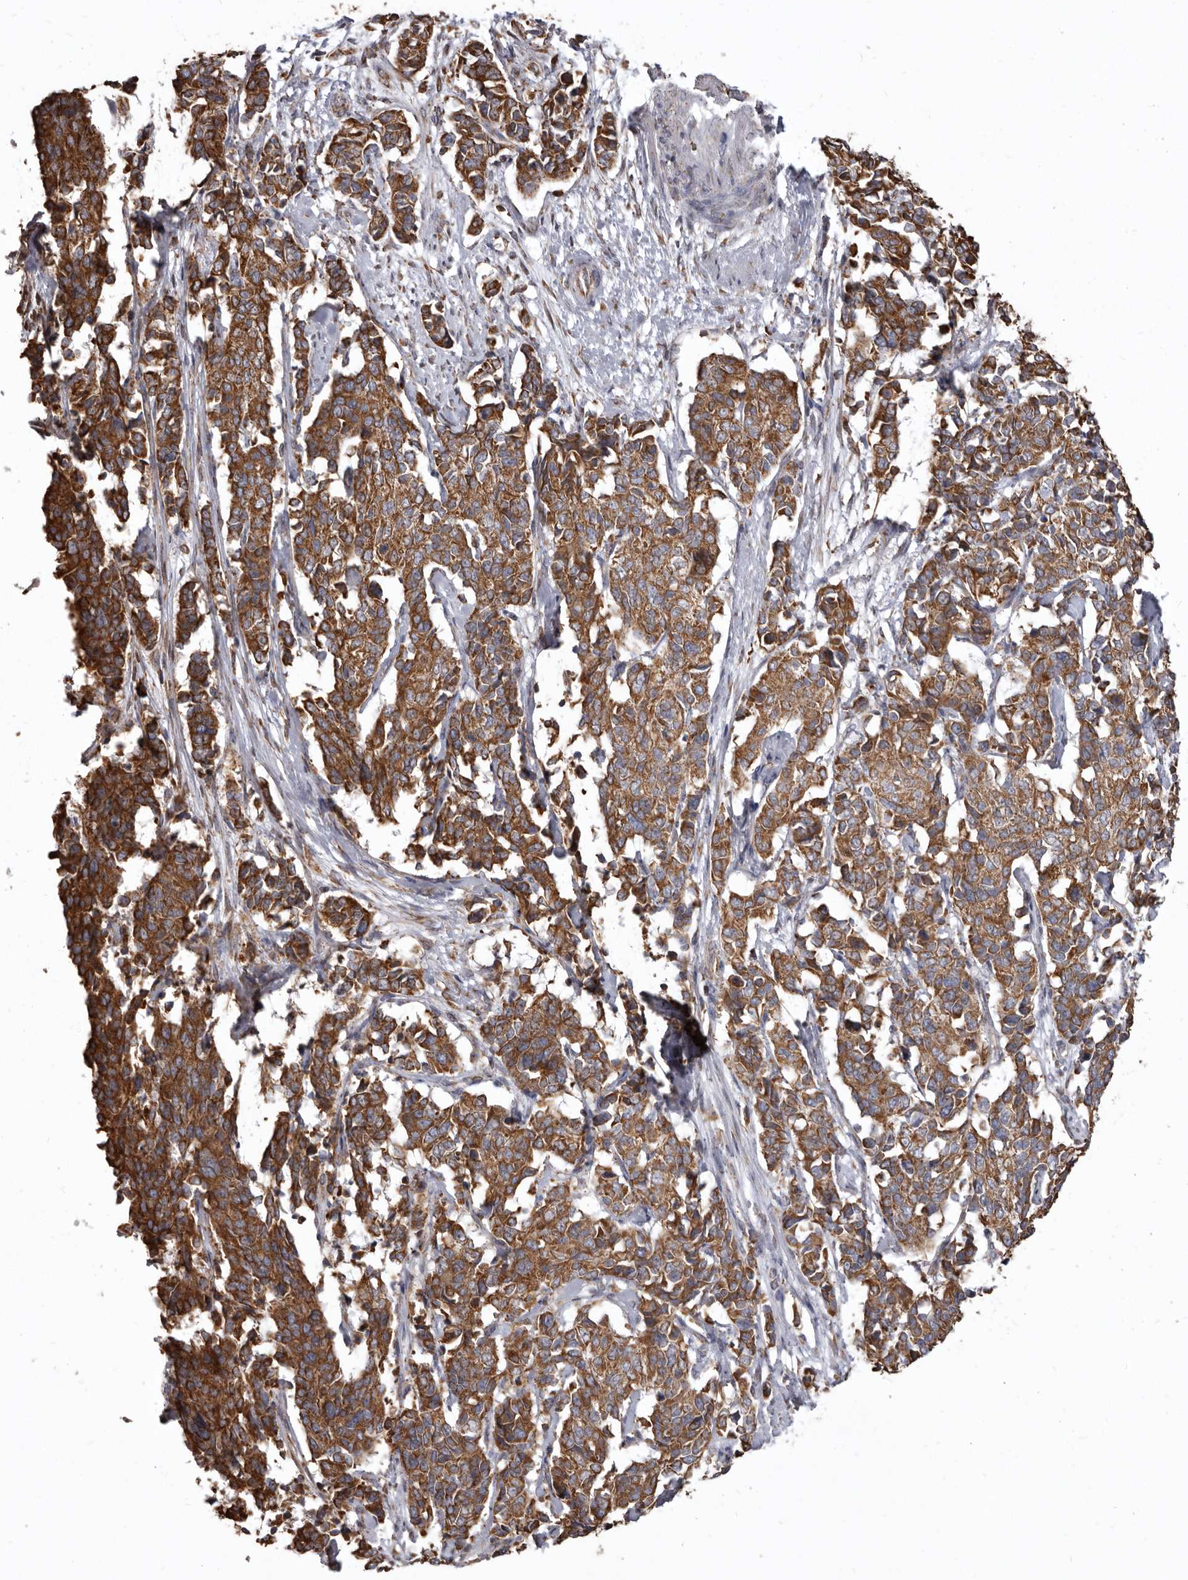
{"staining": {"intensity": "moderate", "quantity": ">75%", "location": "cytoplasmic/membranous"}, "tissue": "cervical cancer", "cell_type": "Tumor cells", "image_type": "cancer", "snomed": [{"axis": "morphology", "description": "Normal tissue, NOS"}, {"axis": "morphology", "description": "Squamous cell carcinoma, NOS"}, {"axis": "topography", "description": "Cervix"}], "caption": "Squamous cell carcinoma (cervical) tissue demonstrates moderate cytoplasmic/membranous expression in about >75% of tumor cells, visualized by immunohistochemistry.", "gene": "CDK5RAP3", "patient": {"sex": "female", "age": 35}}